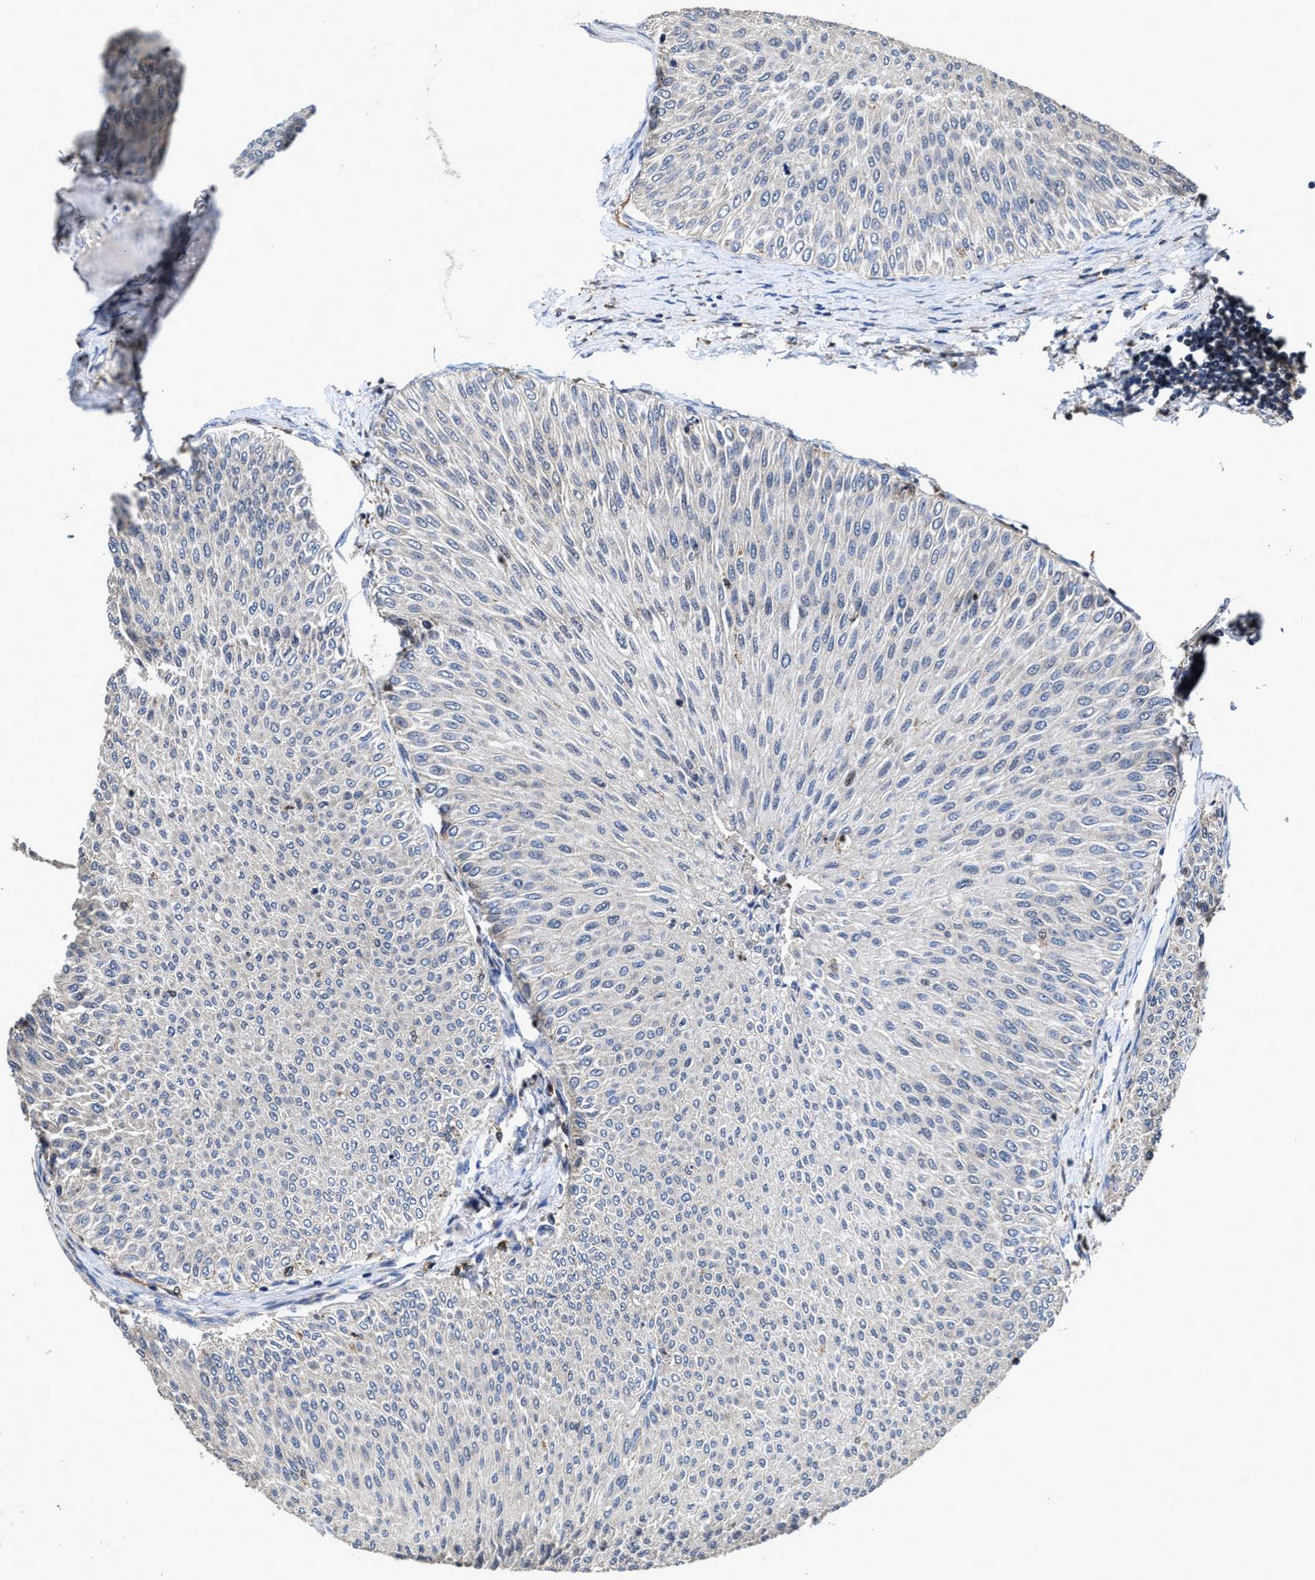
{"staining": {"intensity": "negative", "quantity": "none", "location": "none"}, "tissue": "urothelial cancer", "cell_type": "Tumor cells", "image_type": "cancer", "snomed": [{"axis": "morphology", "description": "Urothelial carcinoma, Low grade"}, {"axis": "topography", "description": "Urinary bladder"}], "caption": "Tumor cells show no significant protein positivity in urothelial cancer.", "gene": "RGS10", "patient": {"sex": "male", "age": 78}}